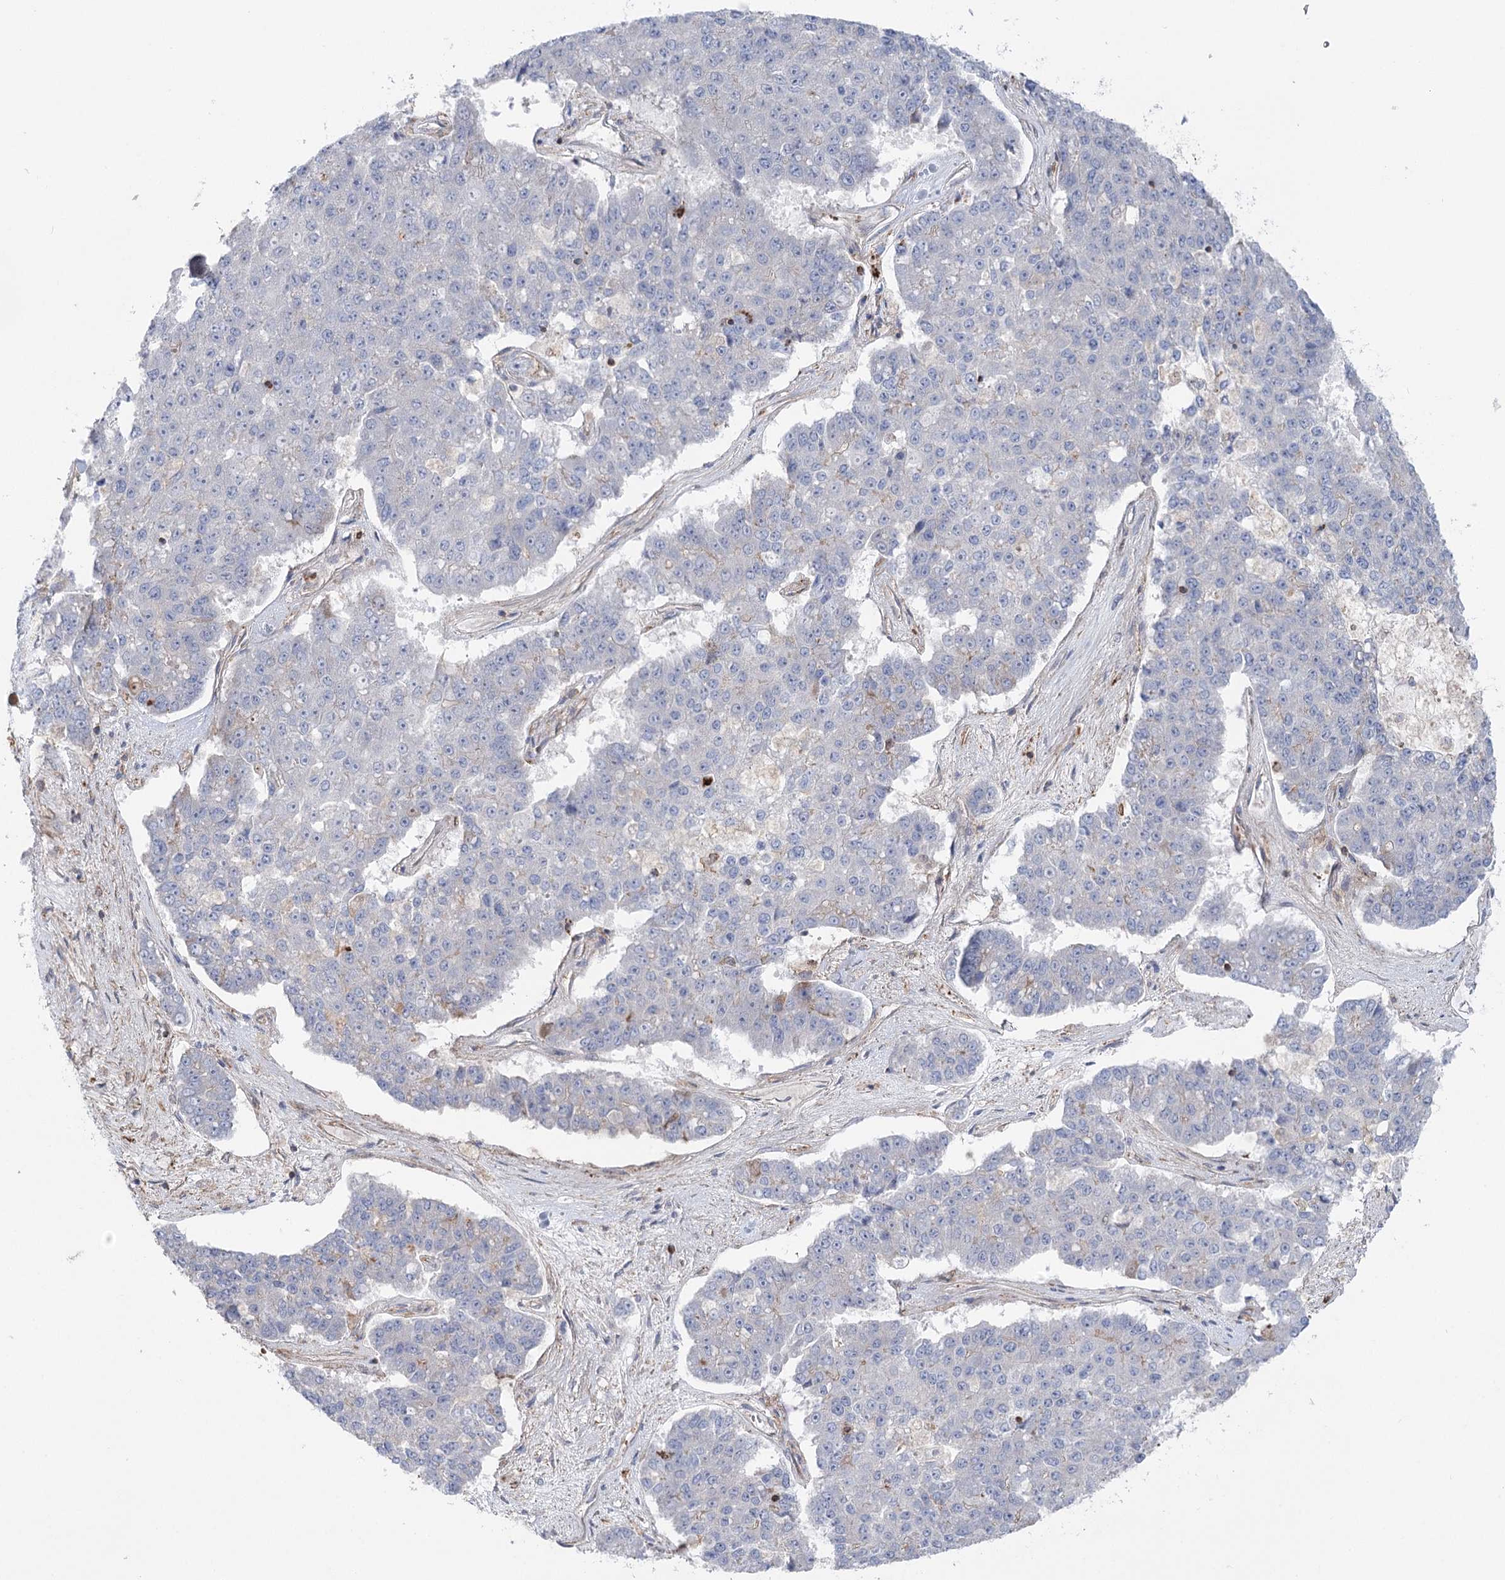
{"staining": {"intensity": "negative", "quantity": "none", "location": "none"}, "tissue": "pancreatic cancer", "cell_type": "Tumor cells", "image_type": "cancer", "snomed": [{"axis": "morphology", "description": "Adenocarcinoma, NOS"}, {"axis": "topography", "description": "Pancreas"}], "caption": "High power microscopy histopathology image of an immunohistochemistry photomicrograph of adenocarcinoma (pancreatic), revealing no significant staining in tumor cells.", "gene": "LARP1B", "patient": {"sex": "male", "age": 50}}